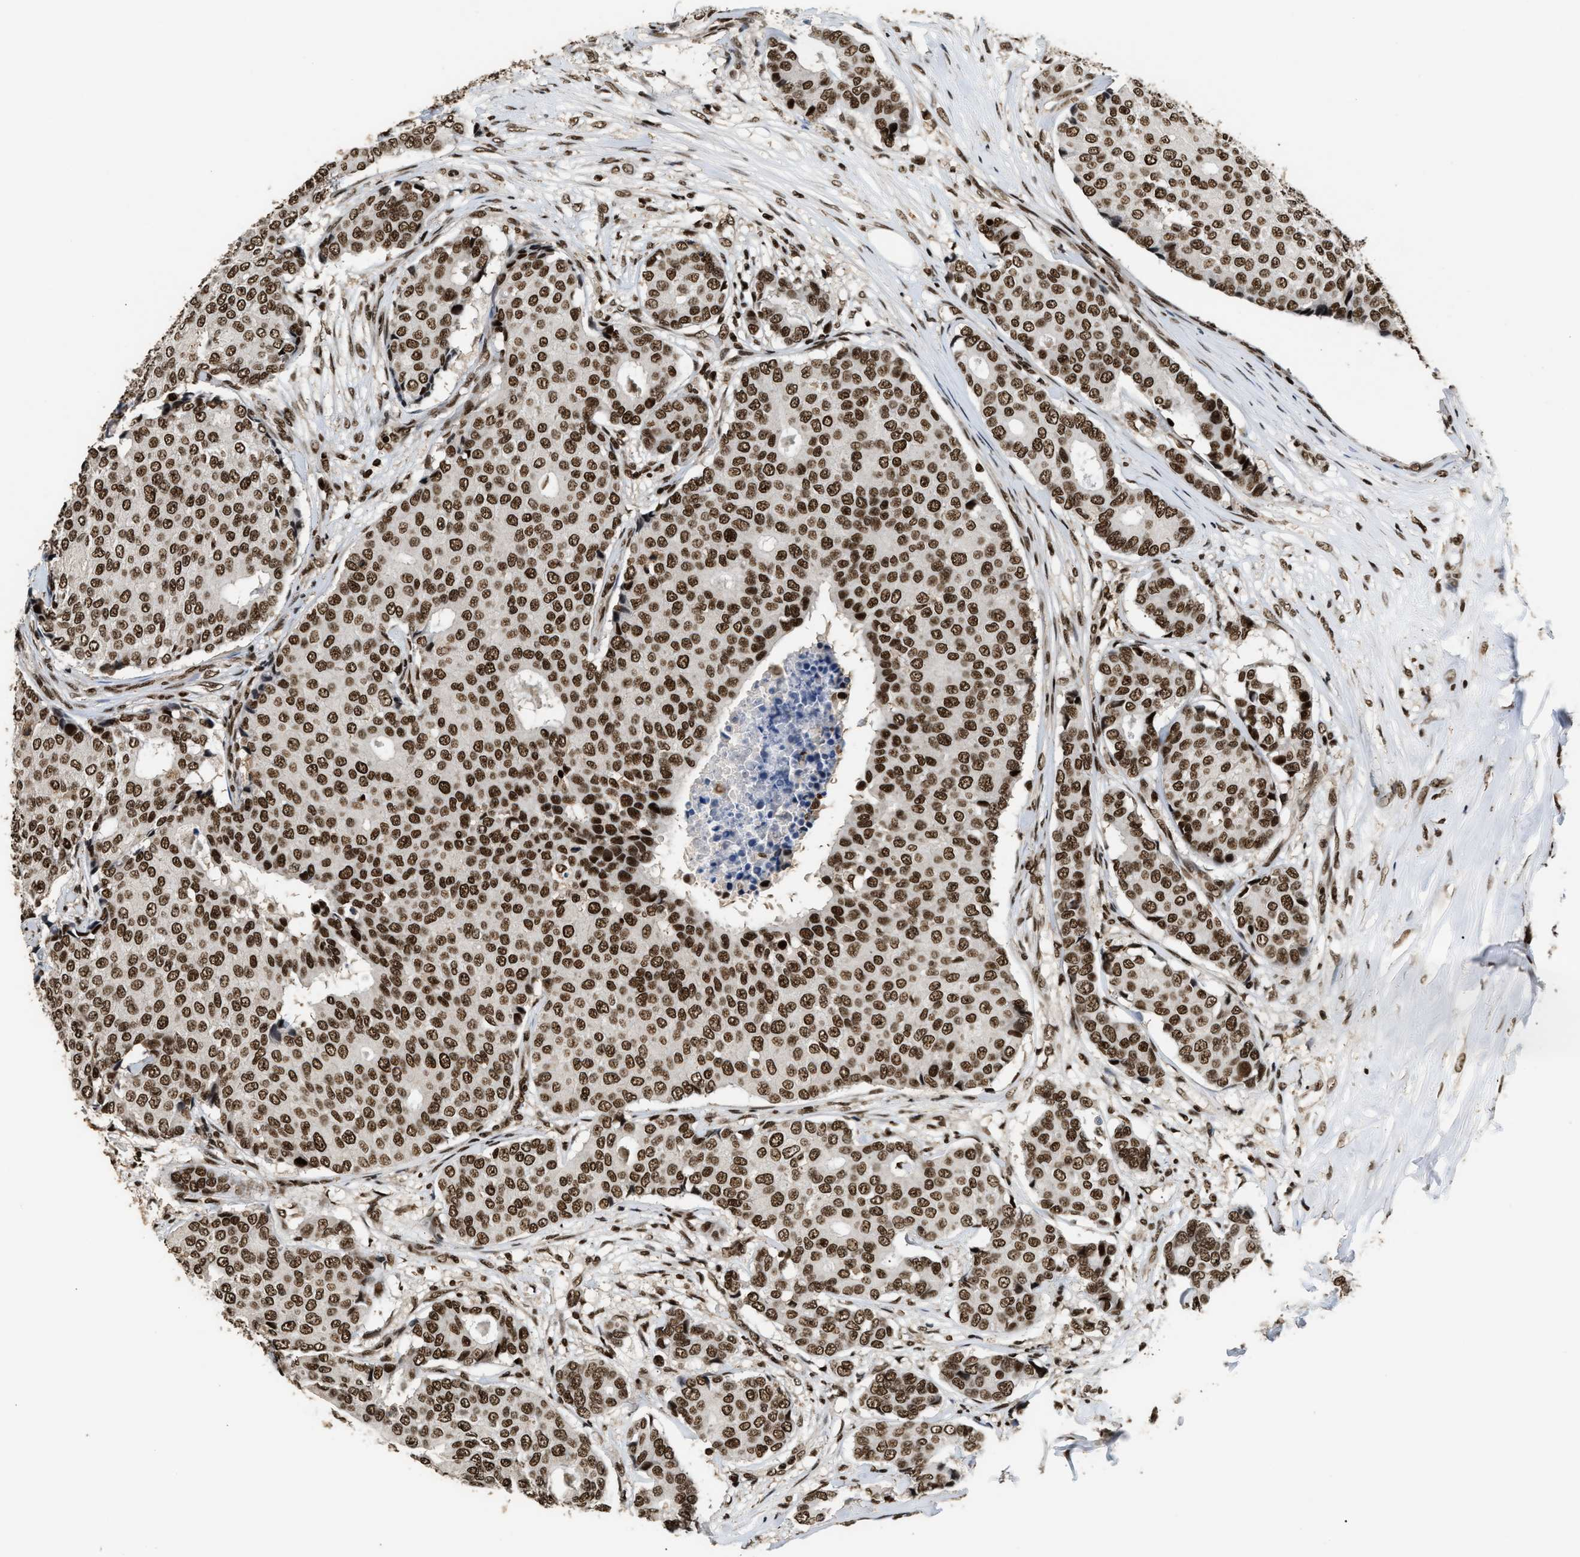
{"staining": {"intensity": "moderate", "quantity": ">75%", "location": "nuclear"}, "tissue": "breast cancer", "cell_type": "Tumor cells", "image_type": "cancer", "snomed": [{"axis": "morphology", "description": "Duct carcinoma"}, {"axis": "topography", "description": "Breast"}], "caption": "Invasive ductal carcinoma (breast) was stained to show a protein in brown. There is medium levels of moderate nuclear staining in about >75% of tumor cells.", "gene": "RAD21", "patient": {"sex": "female", "age": 75}}